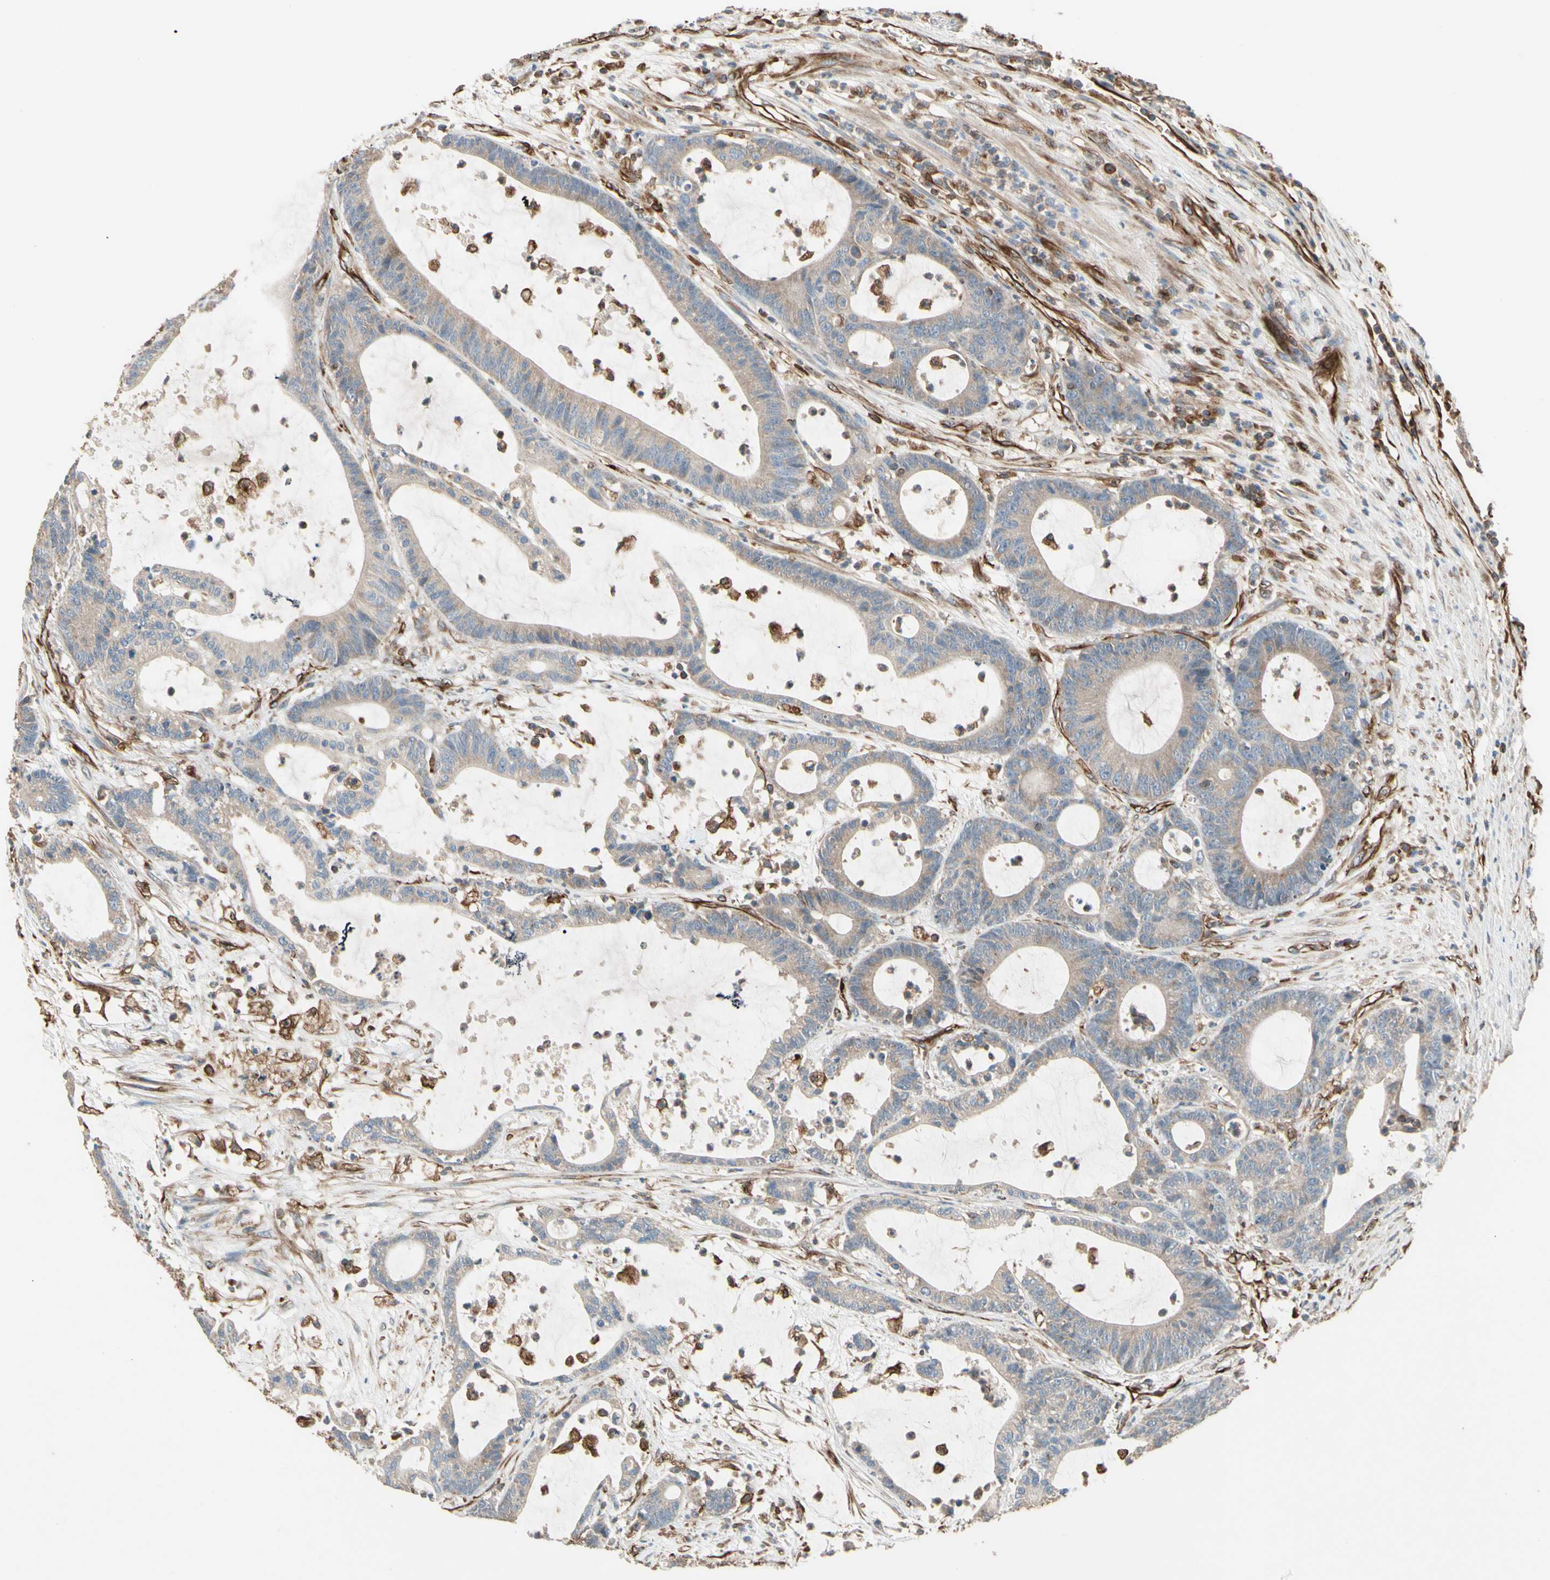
{"staining": {"intensity": "weak", "quantity": ">75%", "location": "cytoplasmic/membranous"}, "tissue": "colorectal cancer", "cell_type": "Tumor cells", "image_type": "cancer", "snomed": [{"axis": "morphology", "description": "Adenocarcinoma, NOS"}, {"axis": "topography", "description": "Colon"}], "caption": "The immunohistochemical stain shows weak cytoplasmic/membranous staining in tumor cells of adenocarcinoma (colorectal) tissue. The staining is performed using DAB (3,3'-diaminobenzidine) brown chromogen to label protein expression. The nuclei are counter-stained blue using hematoxylin.", "gene": "TRAF2", "patient": {"sex": "female", "age": 84}}